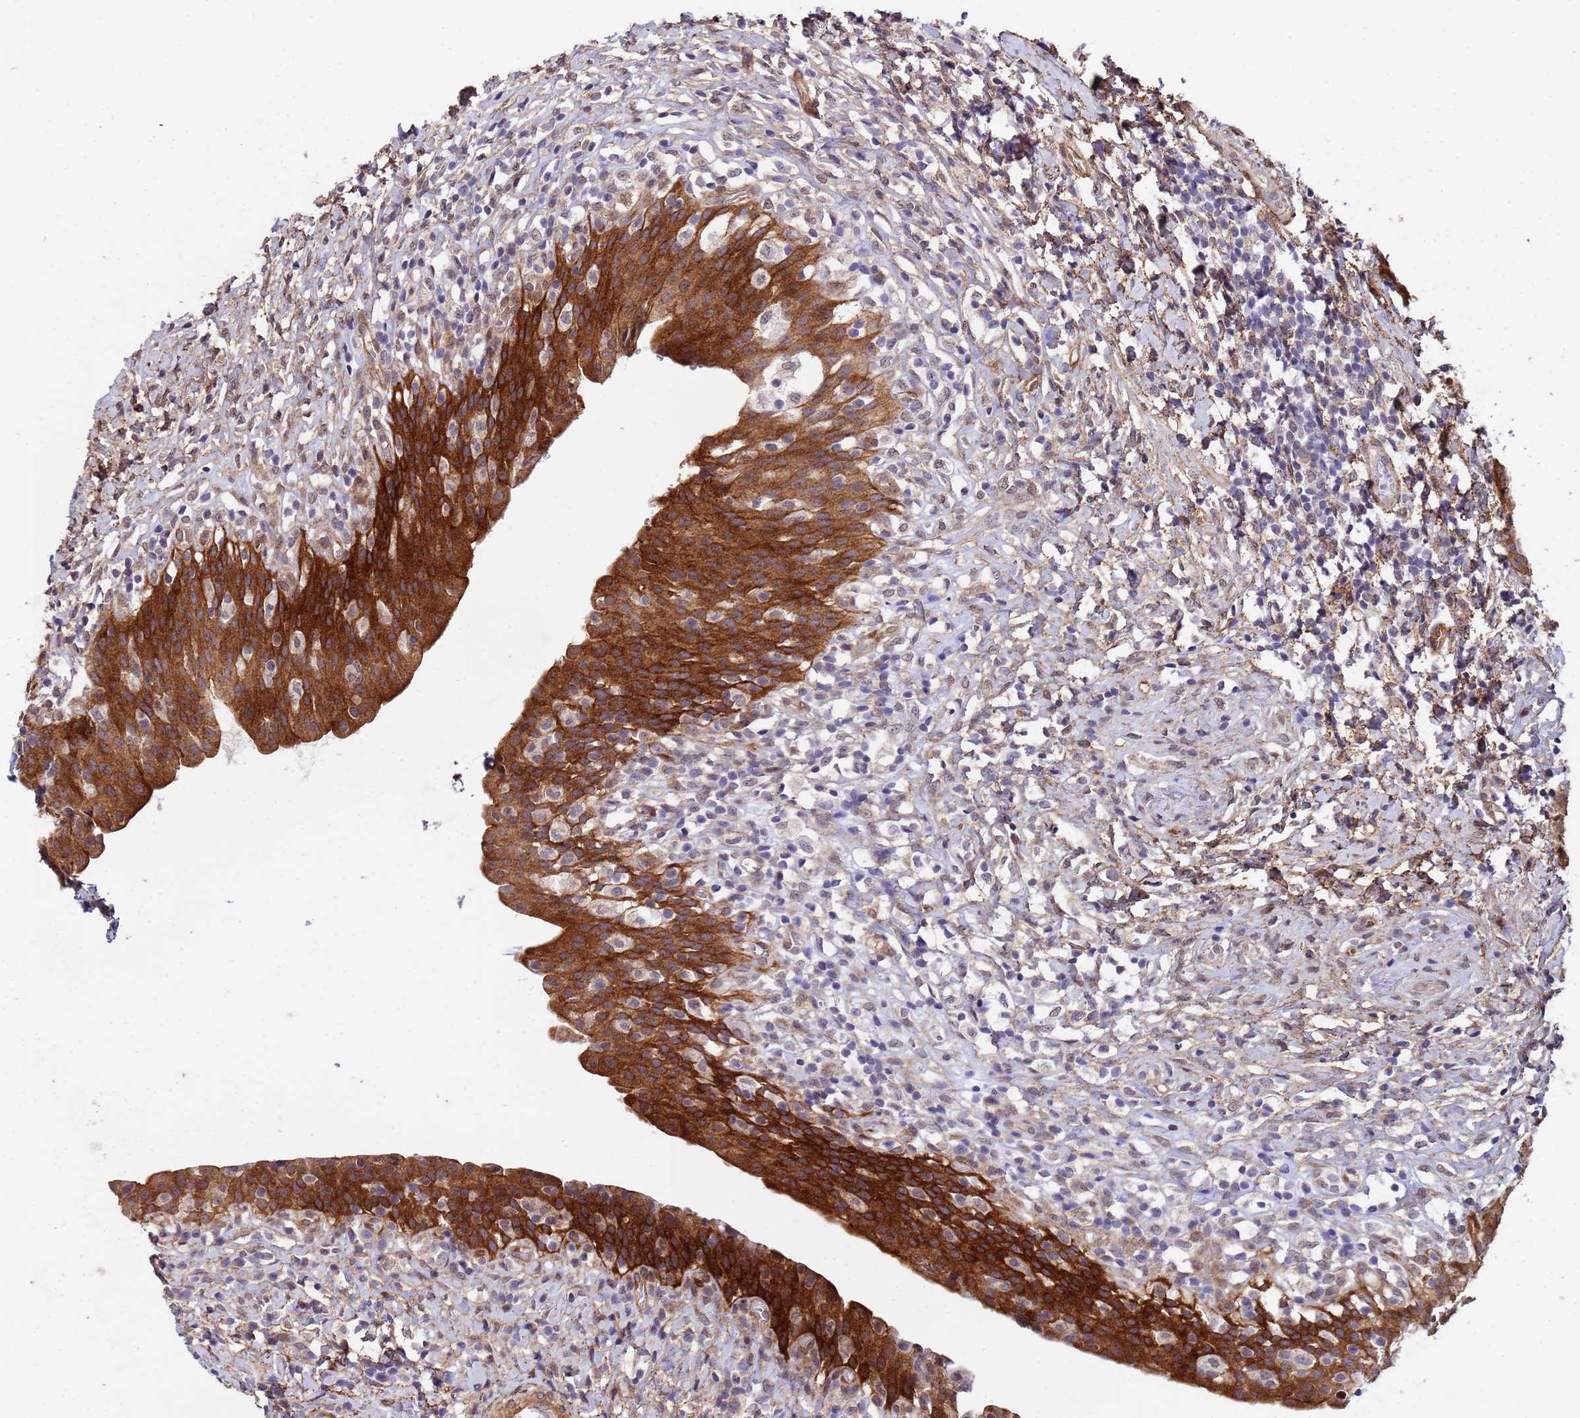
{"staining": {"intensity": "strong", "quantity": ">75%", "location": "cytoplasmic/membranous"}, "tissue": "urinary bladder", "cell_type": "Urothelial cells", "image_type": "normal", "snomed": [{"axis": "morphology", "description": "Normal tissue, NOS"}, {"axis": "morphology", "description": "Inflammation, NOS"}, {"axis": "topography", "description": "Urinary bladder"}], "caption": "Immunohistochemistry image of normal urinary bladder: human urinary bladder stained using IHC displays high levels of strong protein expression localized specifically in the cytoplasmic/membranous of urothelial cells, appearing as a cytoplasmic/membranous brown color.", "gene": "TRIP6", "patient": {"sex": "male", "age": 64}}